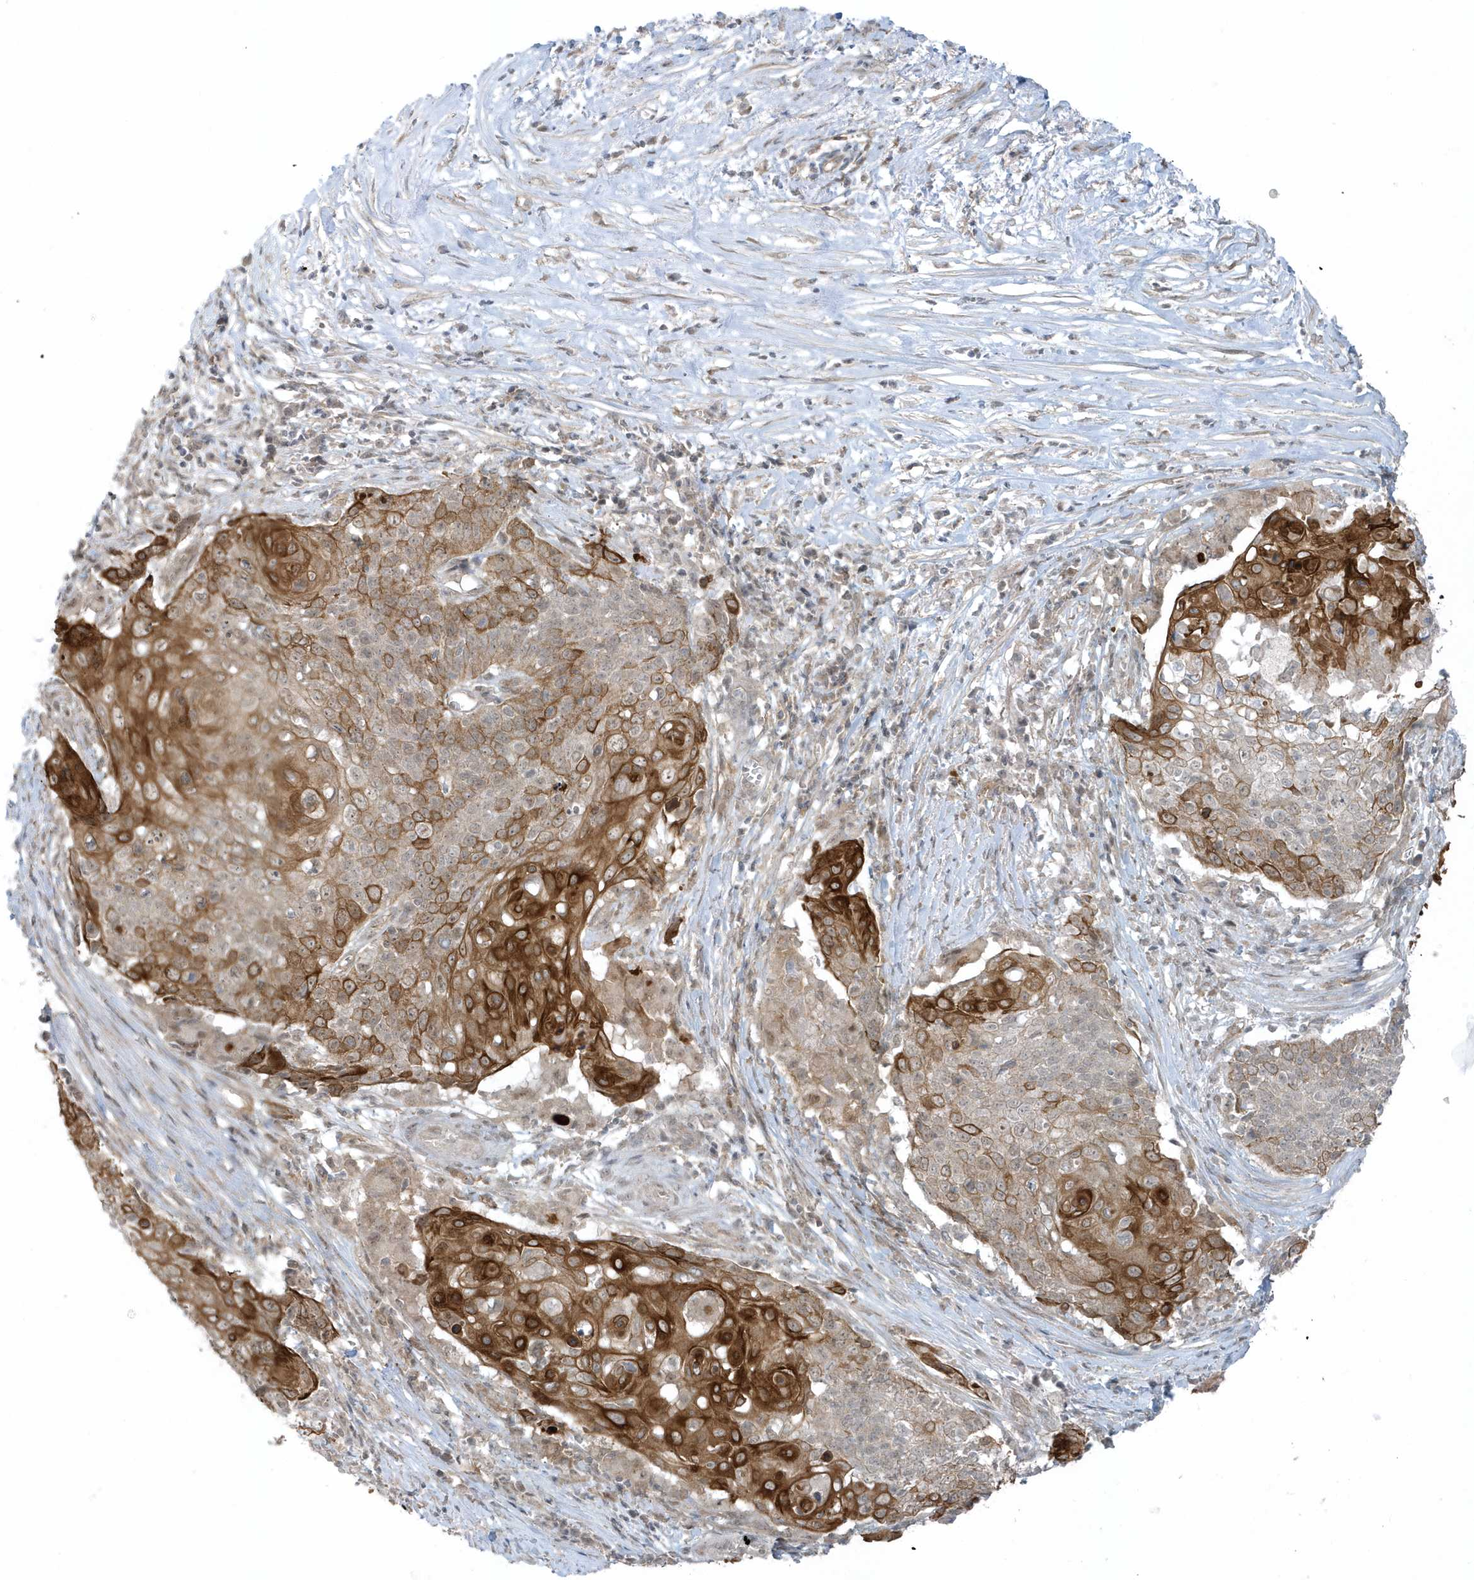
{"staining": {"intensity": "strong", "quantity": "25%-75%", "location": "cytoplasmic/membranous"}, "tissue": "cervical cancer", "cell_type": "Tumor cells", "image_type": "cancer", "snomed": [{"axis": "morphology", "description": "Squamous cell carcinoma, NOS"}, {"axis": "topography", "description": "Cervix"}], "caption": "Cervical squamous cell carcinoma stained with a brown dye displays strong cytoplasmic/membranous positive positivity in approximately 25%-75% of tumor cells.", "gene": "PARD3B", "patient": {"sex": "female", "age": 39}}